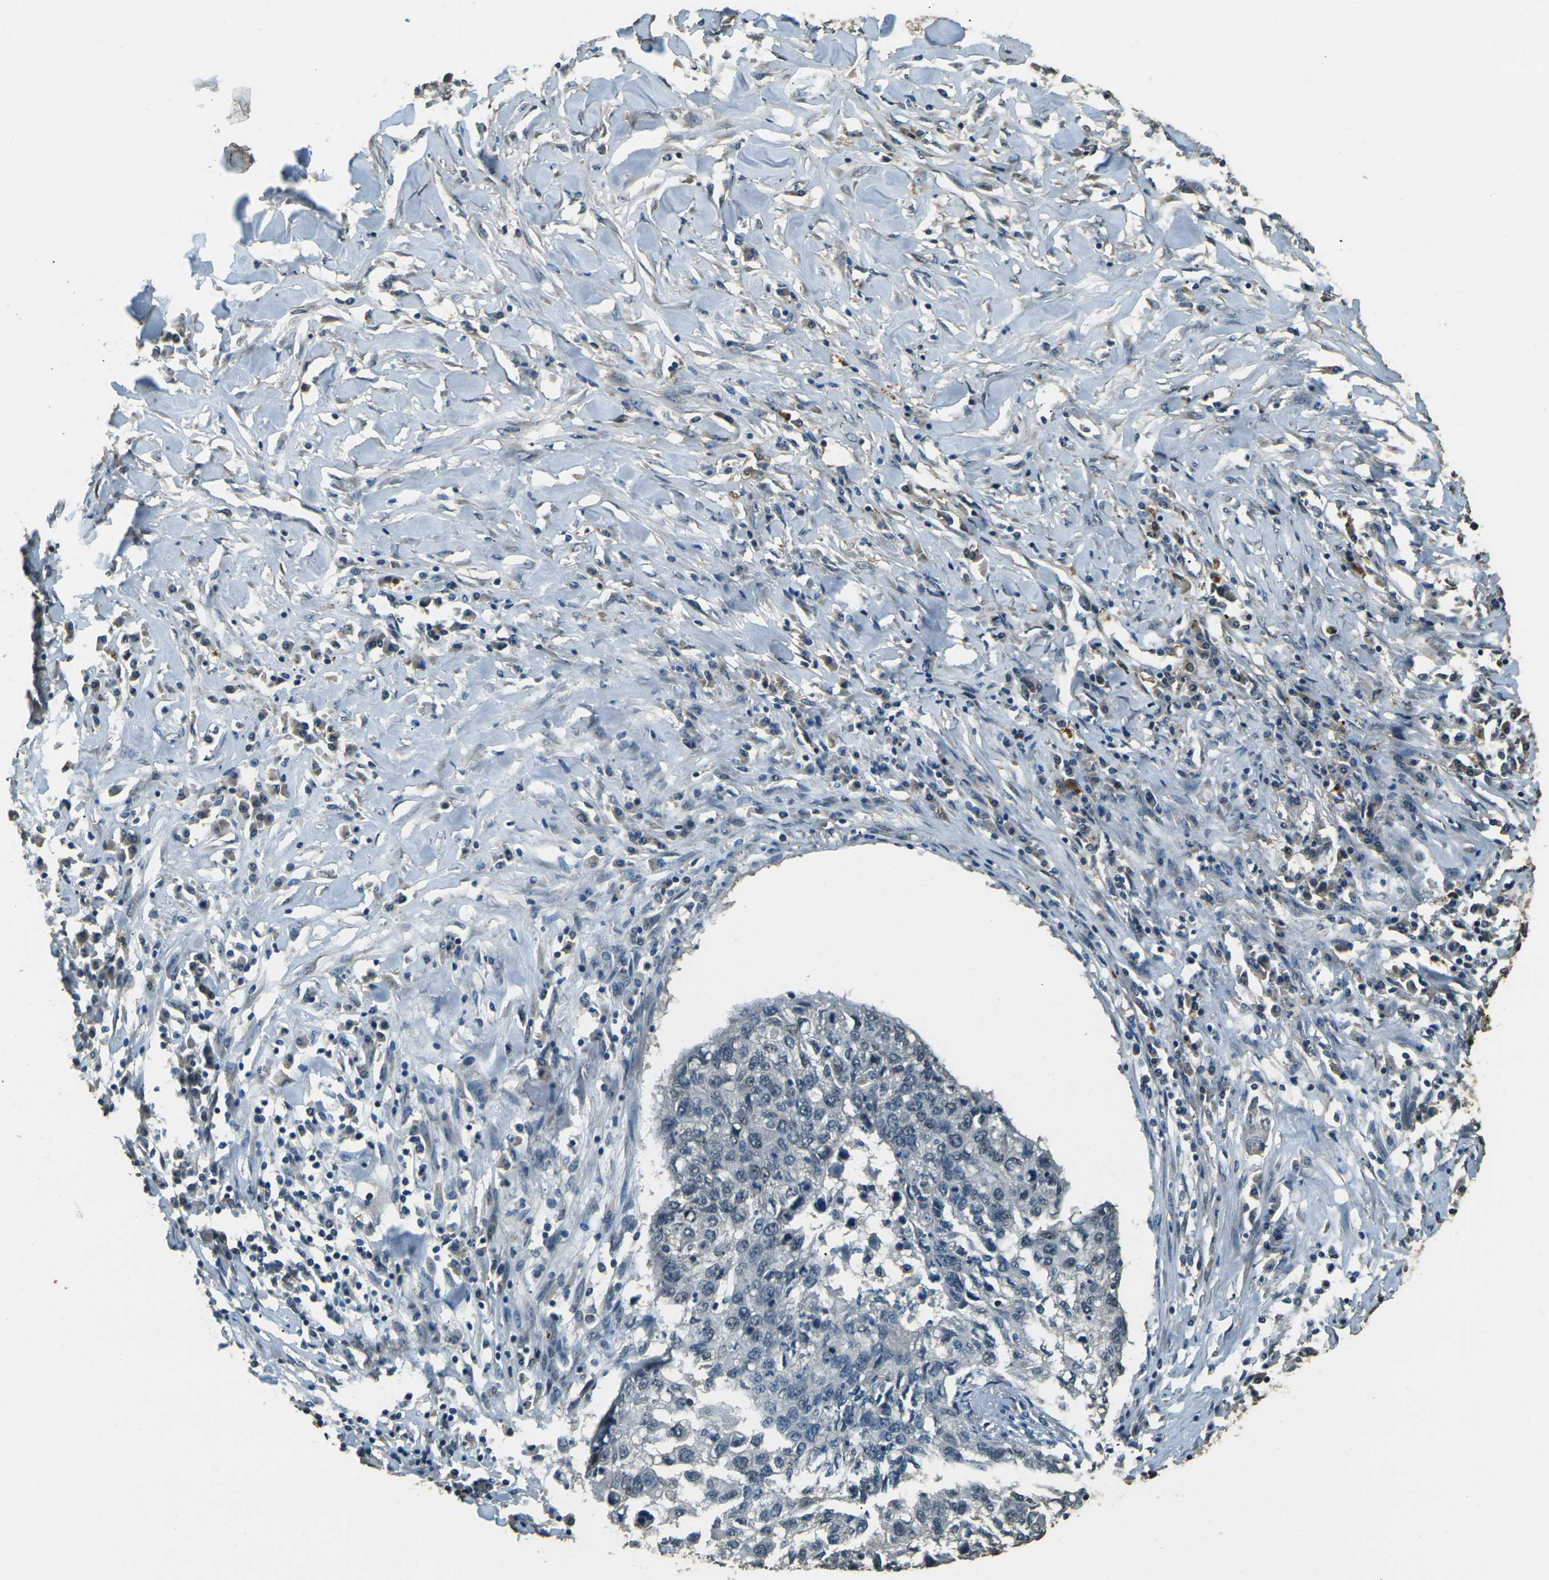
{"staining": {"intensity": "negative", "quantity": "none", "location": "none"}, "tissue": "lung cancer", "cell_type": "Tumor cells", "image_type": "cancer", "snomed": [{"axis": "morphology", "description": "Squamous cell carcinoma, NOS"}, {"axis": "topography", "description": "Lung"}], "caption": "Photomicrograph shows no significant protein positivity in tumor cells of lung squamous cell carcinoma.", "gene": "TOR1A", "patient": {"sex": "female", "age": 63}}